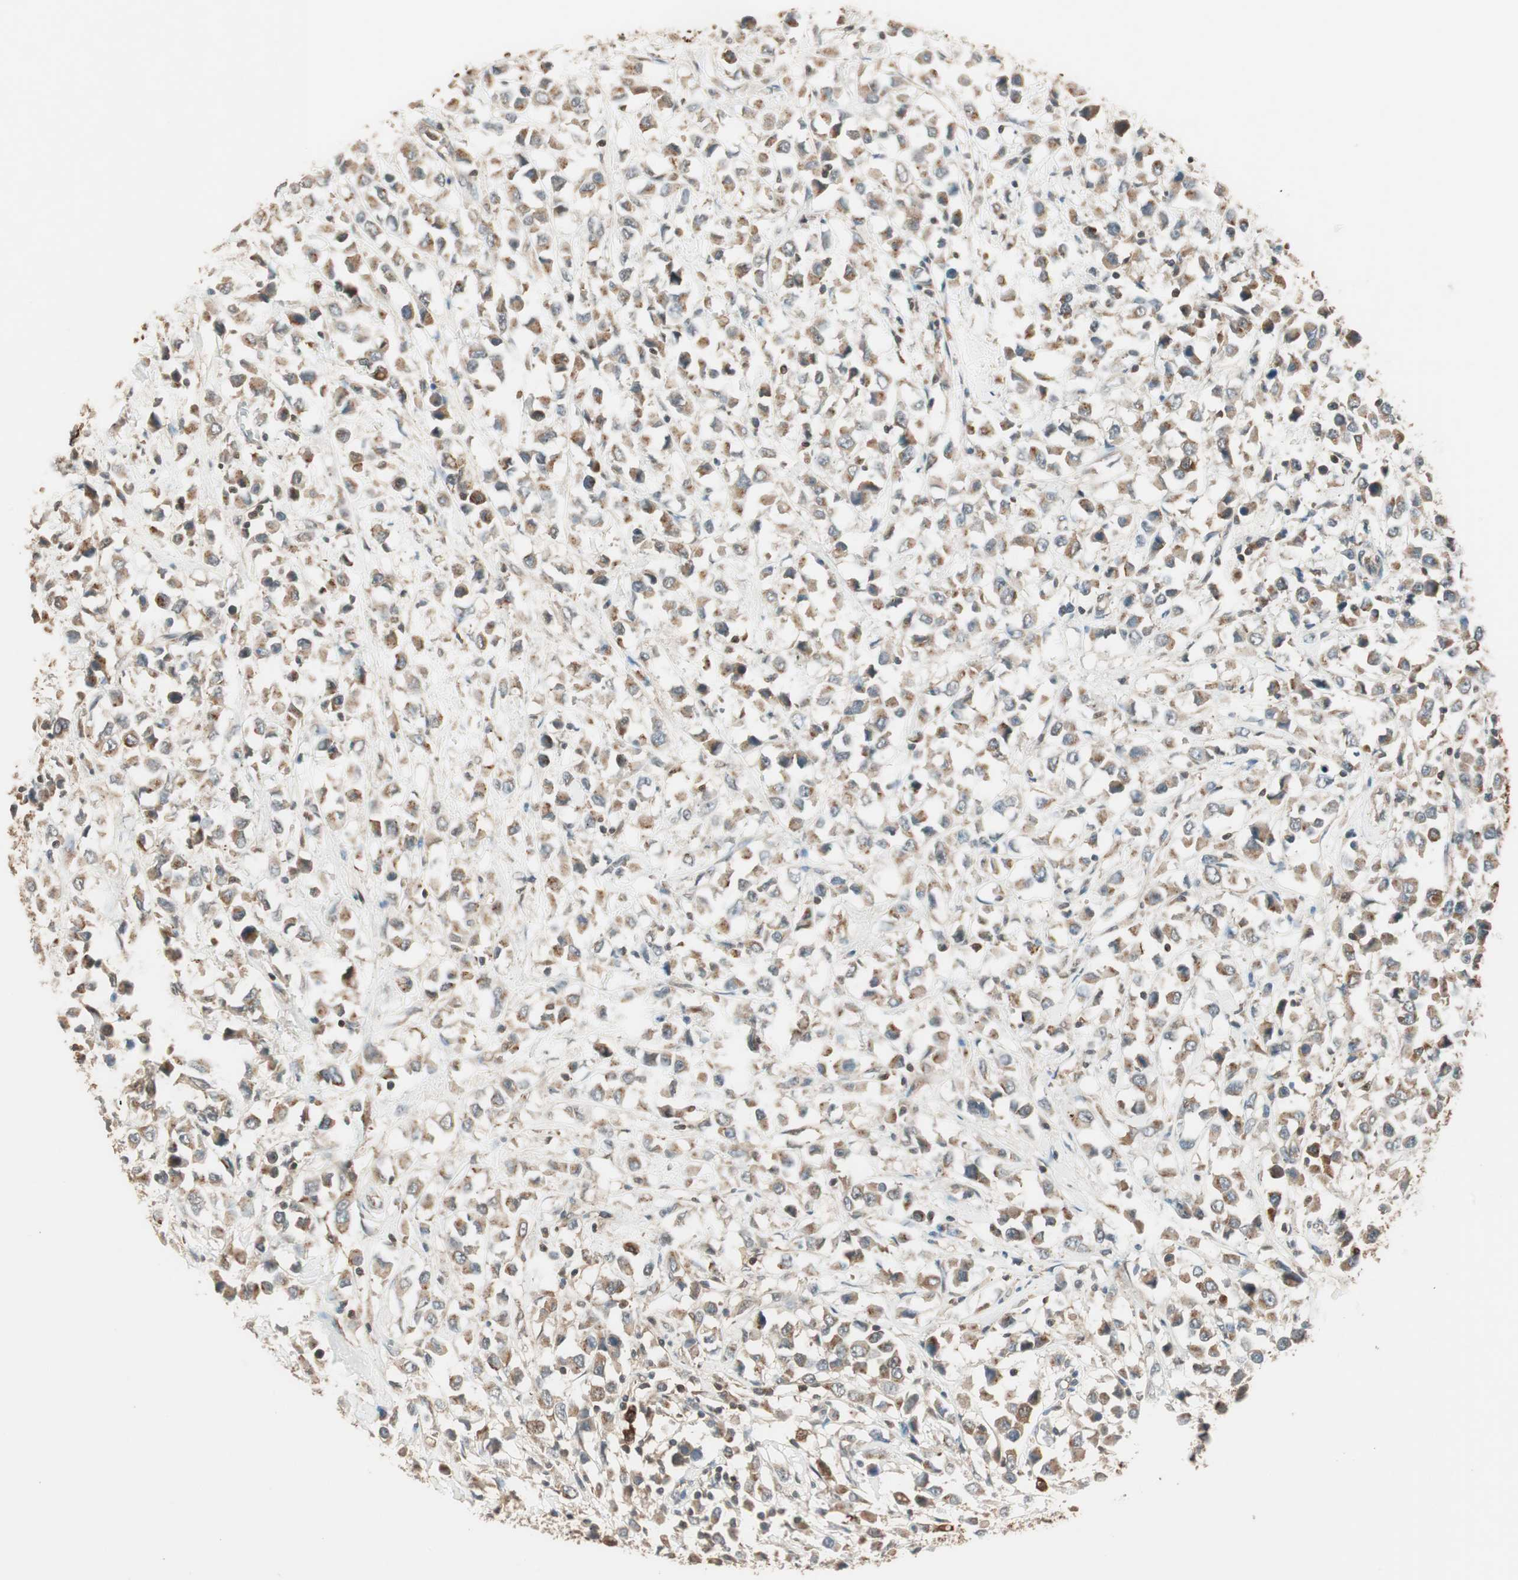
{"staining": {"intensity": "weak", "quantity": ">75%", "location": "cytoplasmic/membranous"}, "tissue": "breast cancer", "cell_type": "Tumor cells", "image_type": "cancer", "snomed": [{"axis": "morphology", "description": "Duct carcinoma"}, {"axis": "topography", "description": "Breast"}], "caption": "The photomicrograph demonstrates staining of breast cancer (intraductal carcinoma), revealing weak cytoplasmic/membranous protein expression (brown color) within tumor cells.", "gene": "TRIM21", "patient": {"sex": "female", "age": 61}}